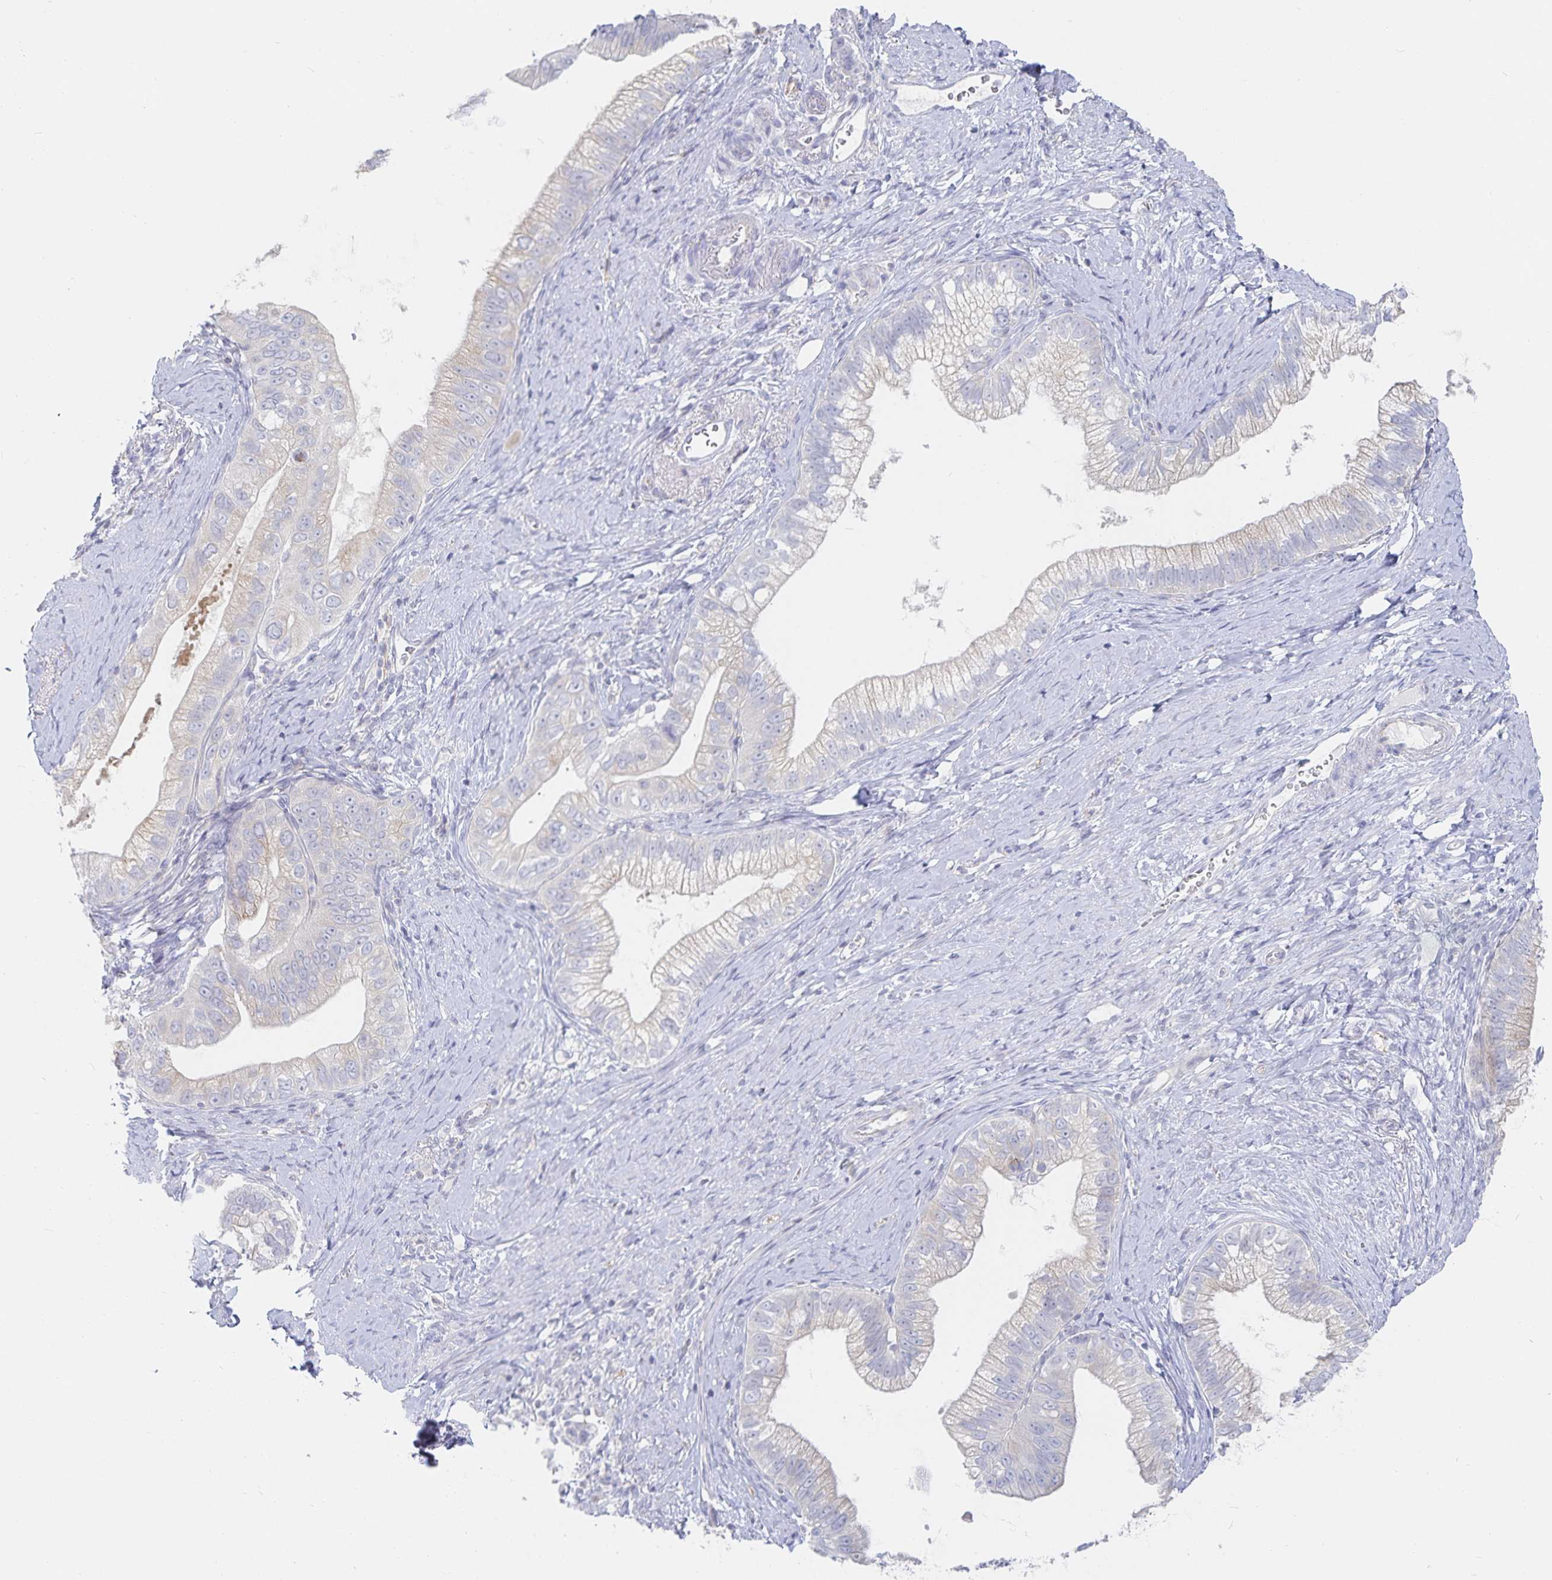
{"staining": {"intensity": "negative", "quantity": "none", "location": "none"}, "tissue": "pancreatic cancer", "cell_type": "Tumor cells", "image_type": "cancer", "snomed": [{"axis": "morphology", "description": "Adenocarcinoma, NOS"}, {"axis": "topography", "description": "Pancreas"}], "caption": "Immunohistochemistry photomicrograph of human pancreatic cancer stained for a protein (brown), which shows no expression in tumor cells.", "gene": "SFTPA1", "patient": {"sex": "male", "age": 70}}